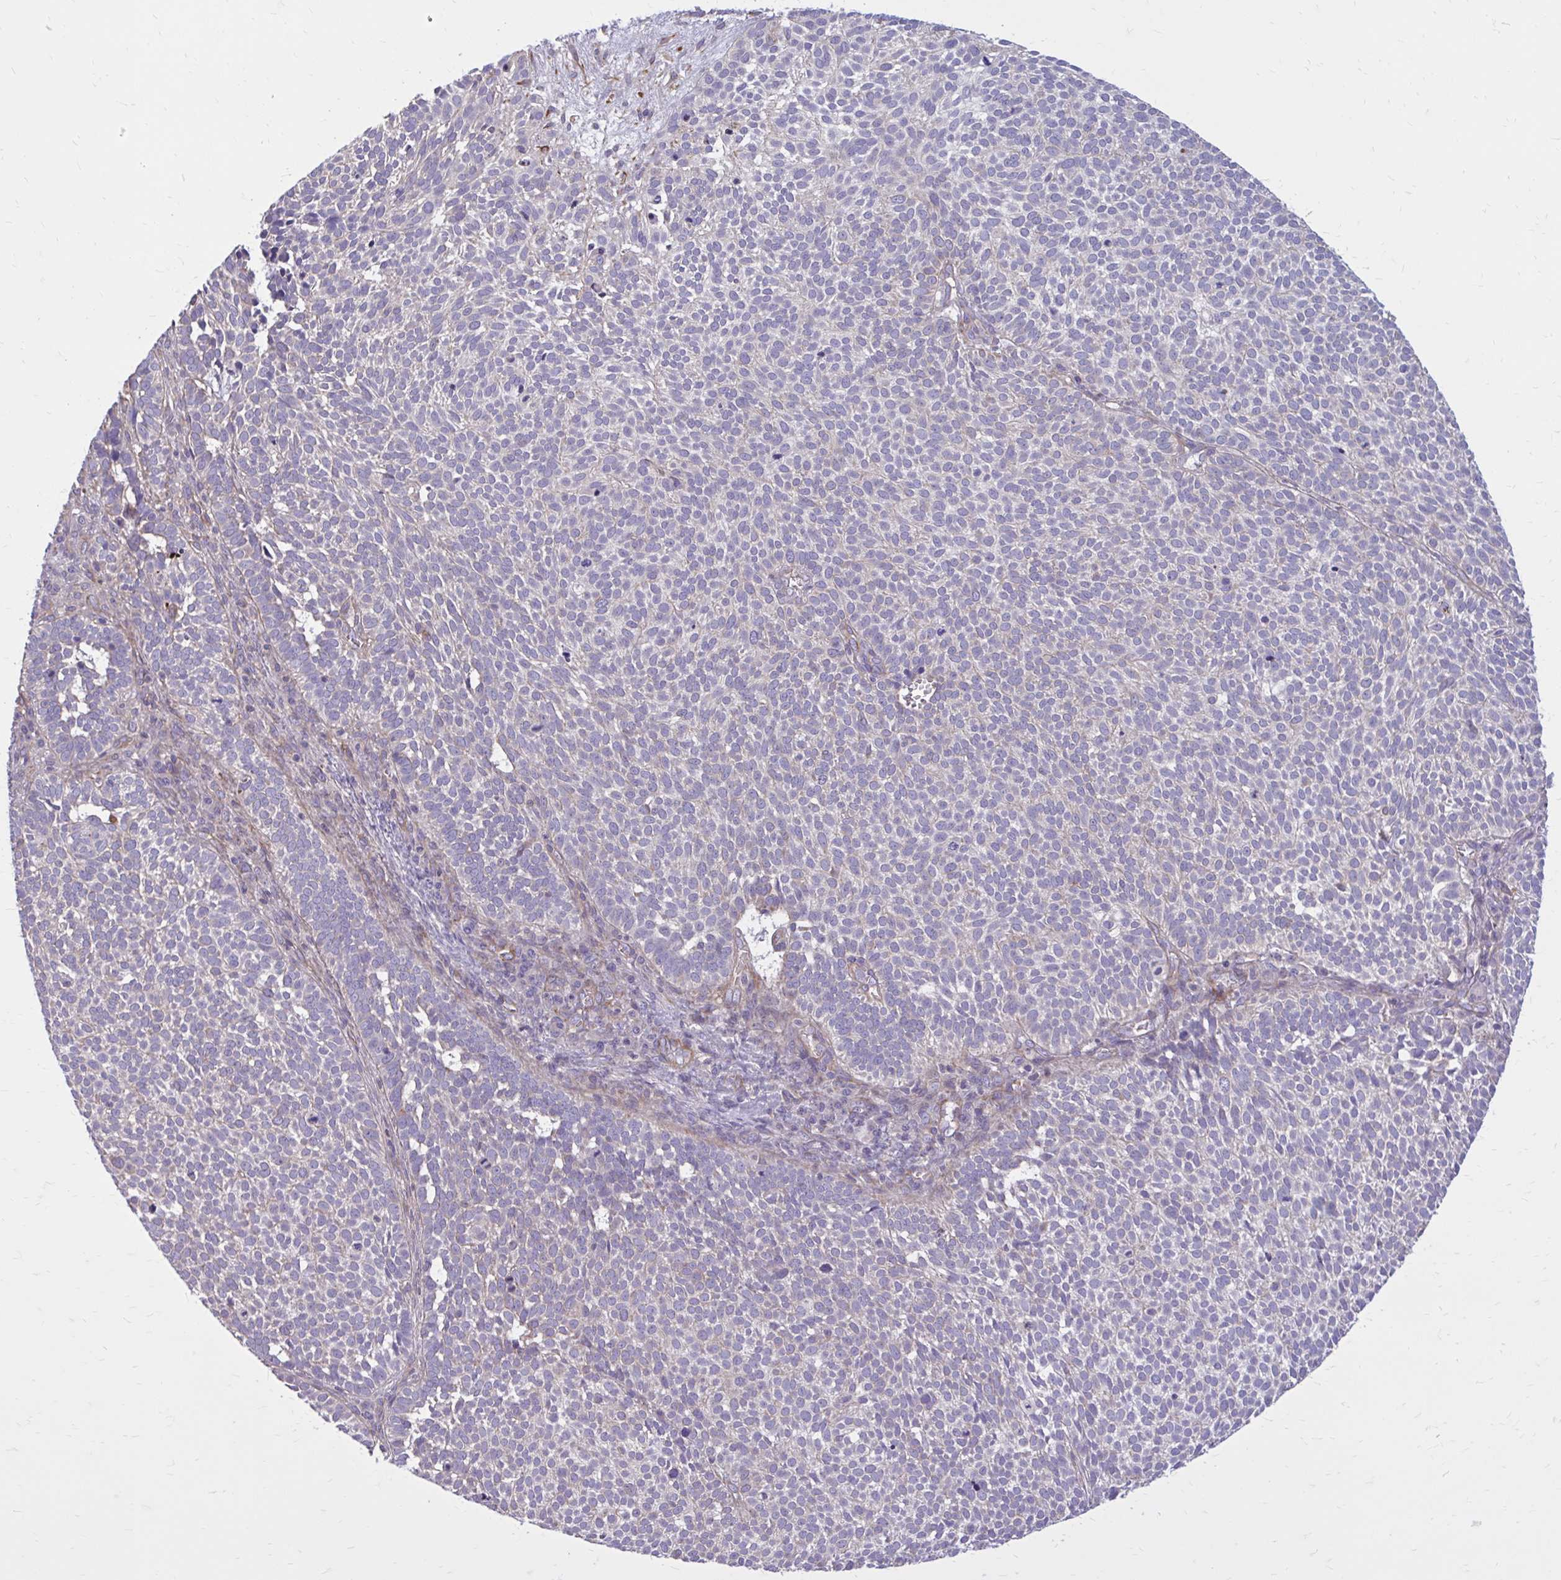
{"staining": {"intensity": "negative", "quantity": "none", "location": "none"}, "tissue": "skin cancer", "cell_type": "Tumor cells", "image_type": "cancer", "snomed": [{"axis": "morphology", "description": "Basal cell carcinoma"}, {"axis": "topography", "description": "Skin"}], "caption": "The immunohistochemistry histopathology image has no significant positivity in tumor cells of skin basal cell carcinoma tissue. The staining was performed using DAB (3,3'-diaminobenzidine) to visualize the protein expression in brown, while the nuclei were stained in blue with hematoxylin (Magnification: 20x).", "gene": "FAP", "patient": {"sex": "male", "age": 63}}